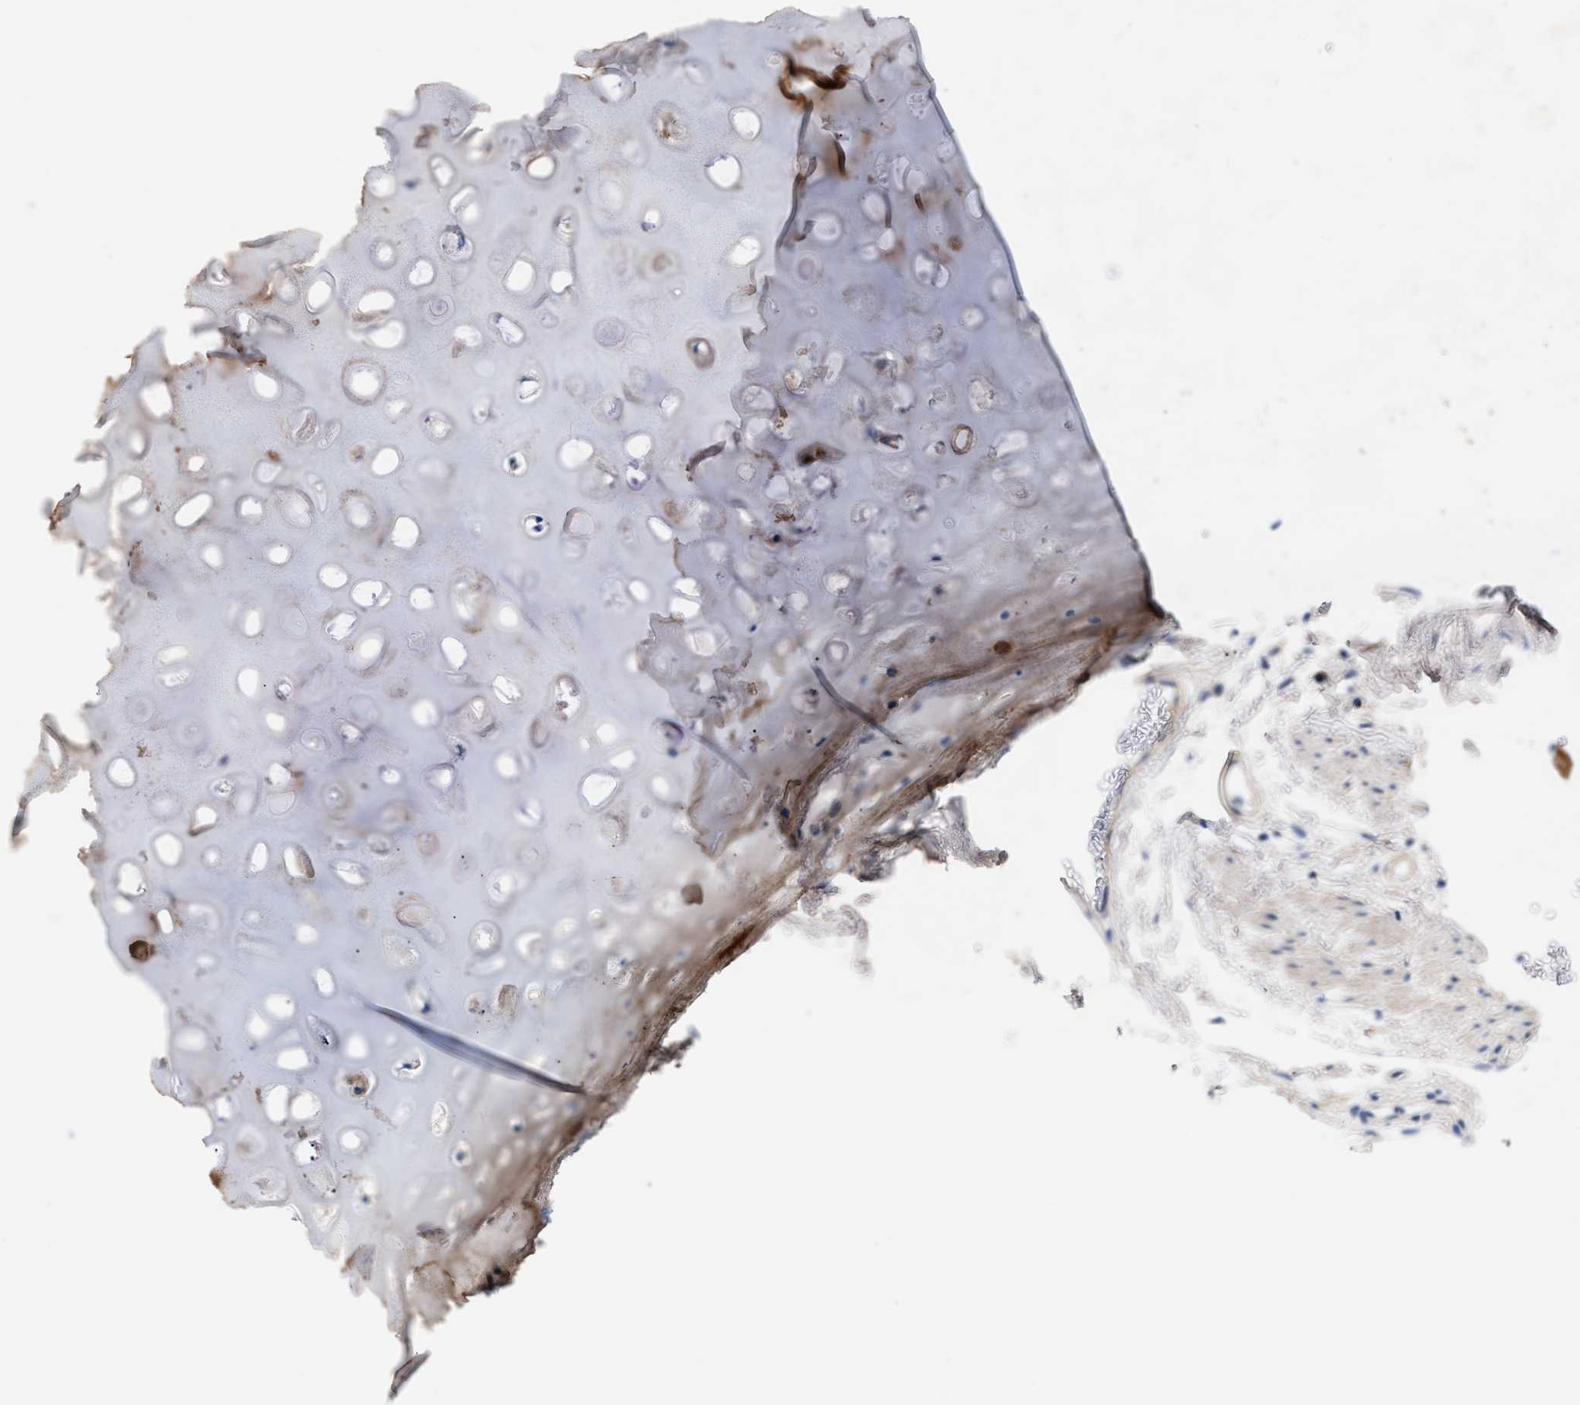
{"staining": {"intensity": "moderate", "quantity": ">75%", "location": "cytoplasmic/membranous"}, "tissue": "bronchus", "cell_type": "Respiratory epithelial cells", "image_type": "normal", "snomed": [{"axis": "morphology", "description": "Normal tissue, NOS"}, {"axis": "topography", "description": "Cartilage tissue"}], "caption": "Bronchus stained with DAB (3,3'-diaminobenzidine) immunohistochemistry reveals medium levels of moderate cytoplasmic/membranous positivity in approximately >75% of respiratory epithelial cells. (Brightfield microscopy of DAB IHC at high magnification).", "gene": "ACTL7B", "patient": {"sex": "female", "age": 63}}